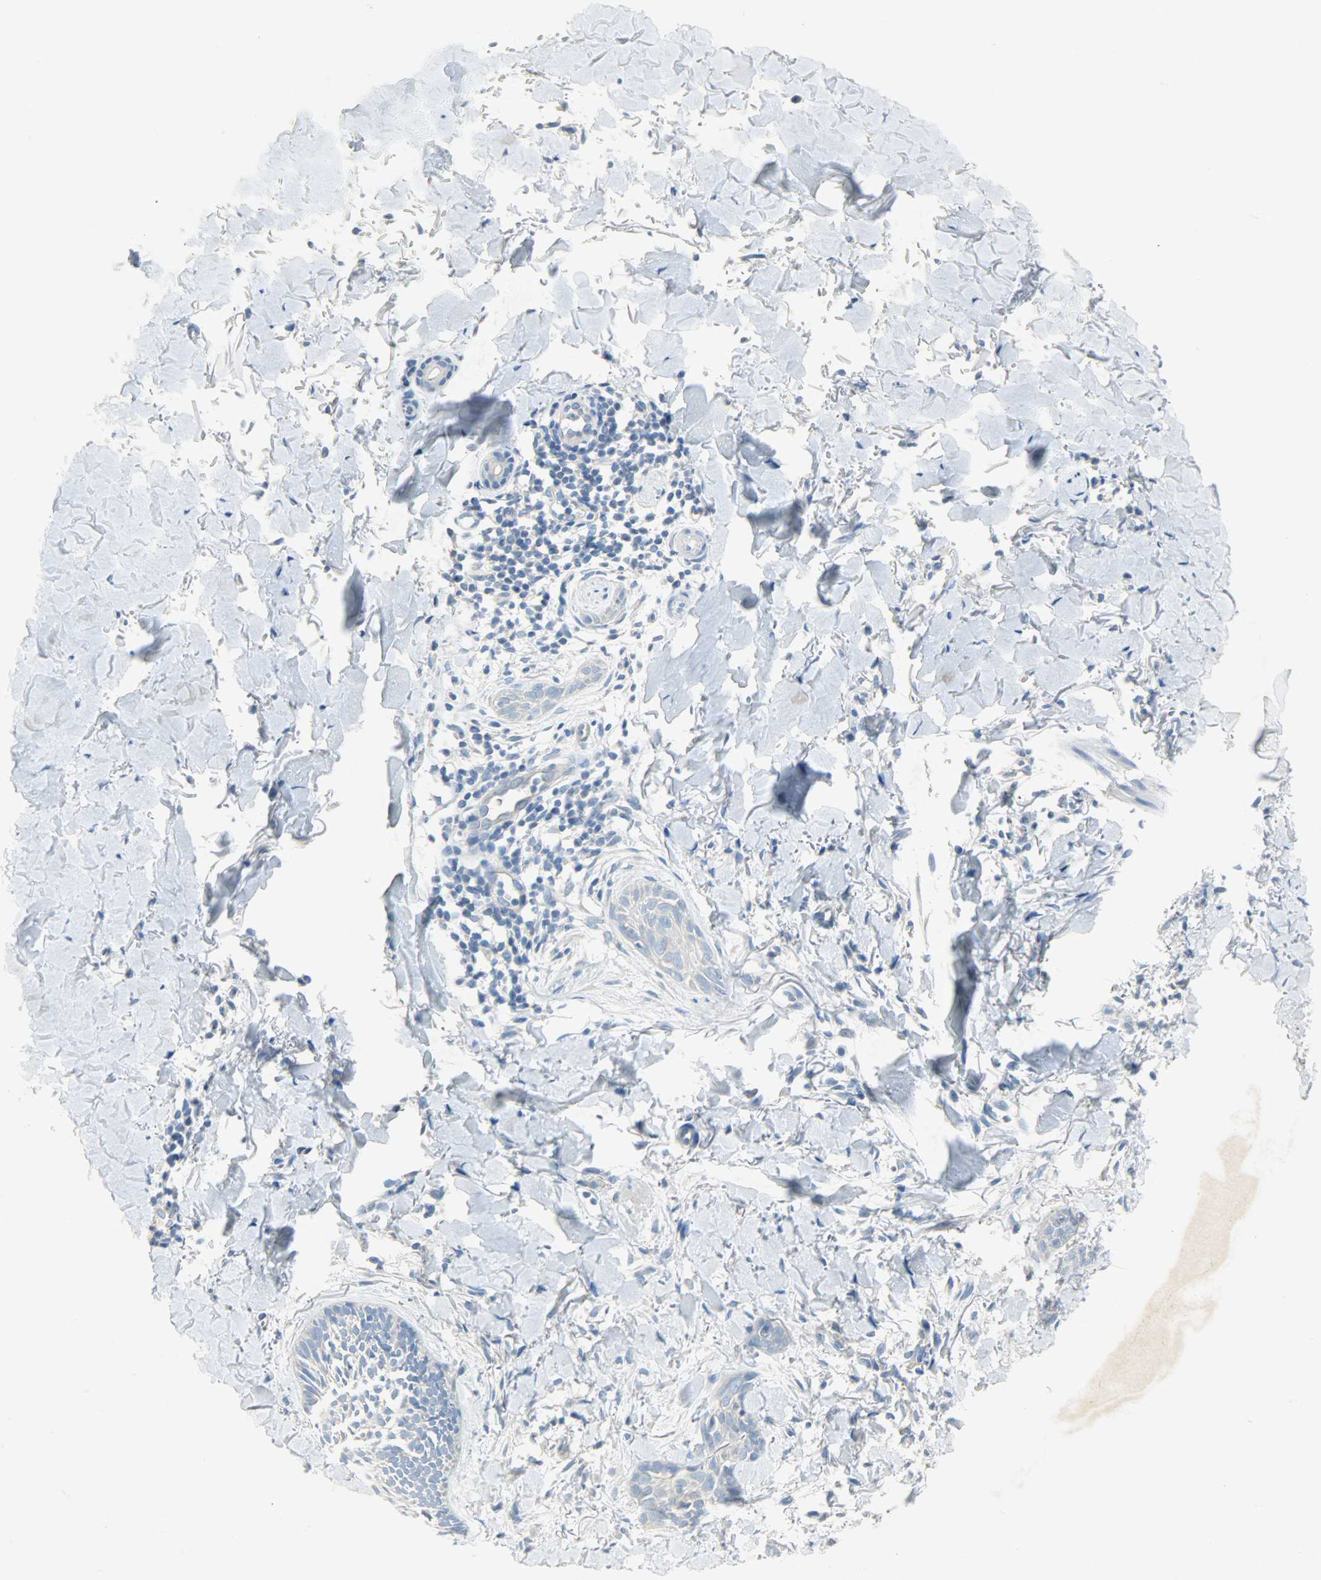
{"staining": {"intensity": "negative", "quantity": "none", "location": "none"}, "tissue": "skin cancer", "cell_type": "Tumor cells", "image_type": "cancer", "snomed": [{"axis": "morphology", "description": "Normal tissue, NOS"}, {"axis": "morphology", "description": "Basal cell carcinoma"}, {"axis": "topography", "description": "Skin"}], "caption": "A histopathology image of skin cancer stained for a protein reveals no brown staining in tumor cells. (Brightfield microscopy of DAB IHC at high magnification).", "gene": "PROM1", "patient": {"sex": "male", "age": 71}}